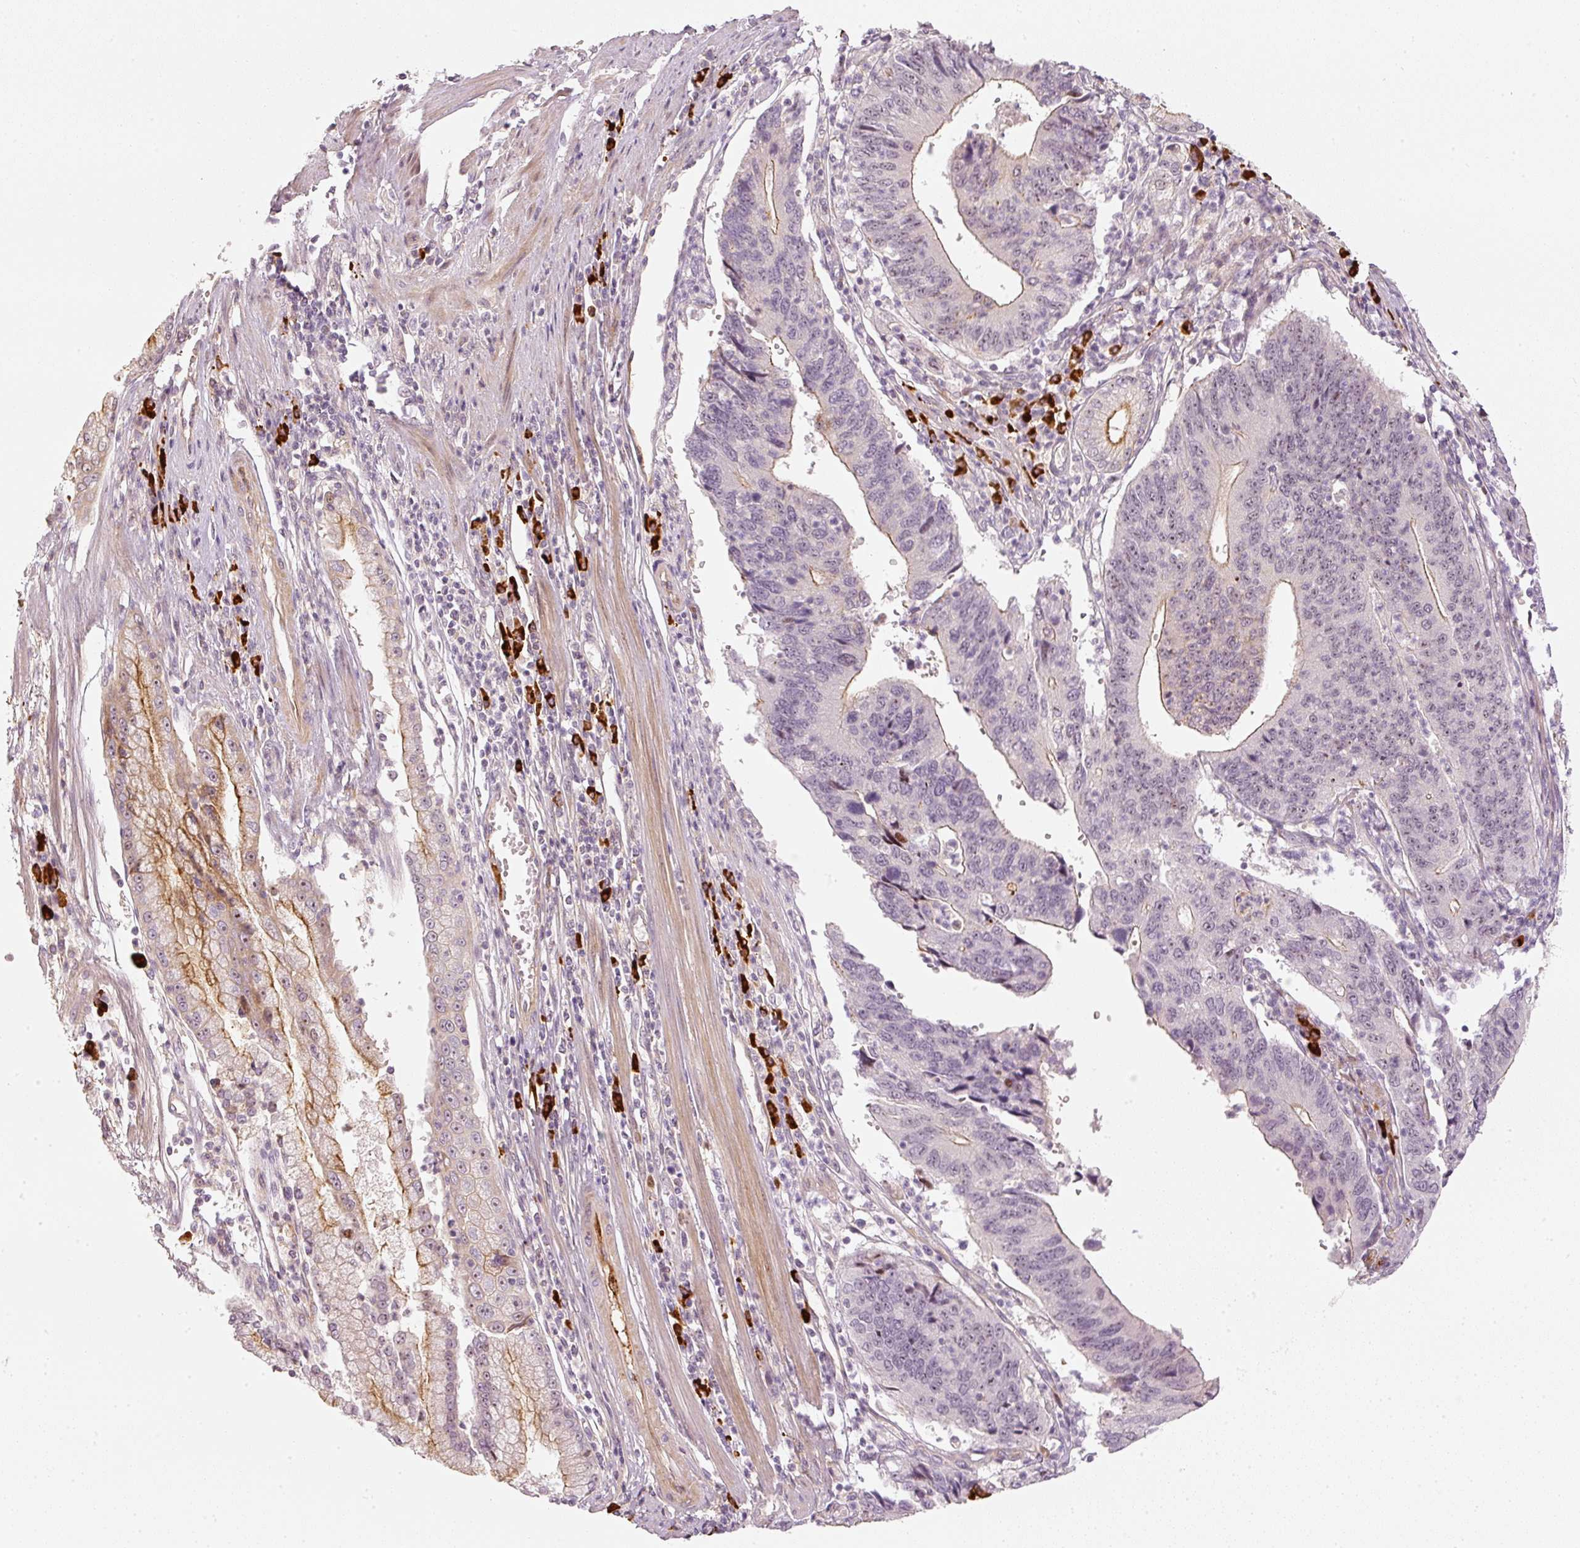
{"staining": {"intensity": "moderate", "quantity": "<25%", "location": "cytoplasmic/membranous"}, "tissue": "stomach cancer", "cell_type": "Tumor cells", "image_type": "cancer", "snomed": [{"axis": "morphology", "description": "Adenocarcinoma, NOS"}, {"axis": "topography", "description": "Stomach"}], "caption": "Protein expression by immunohistochemistry shows moderate cytoplasmic/membranous staining in approximately <25% of tumor cells in stomach cancer (adenocarcinoma).", "gene": "VCAM1", "patient": {"sex": "male", "age": 59}}